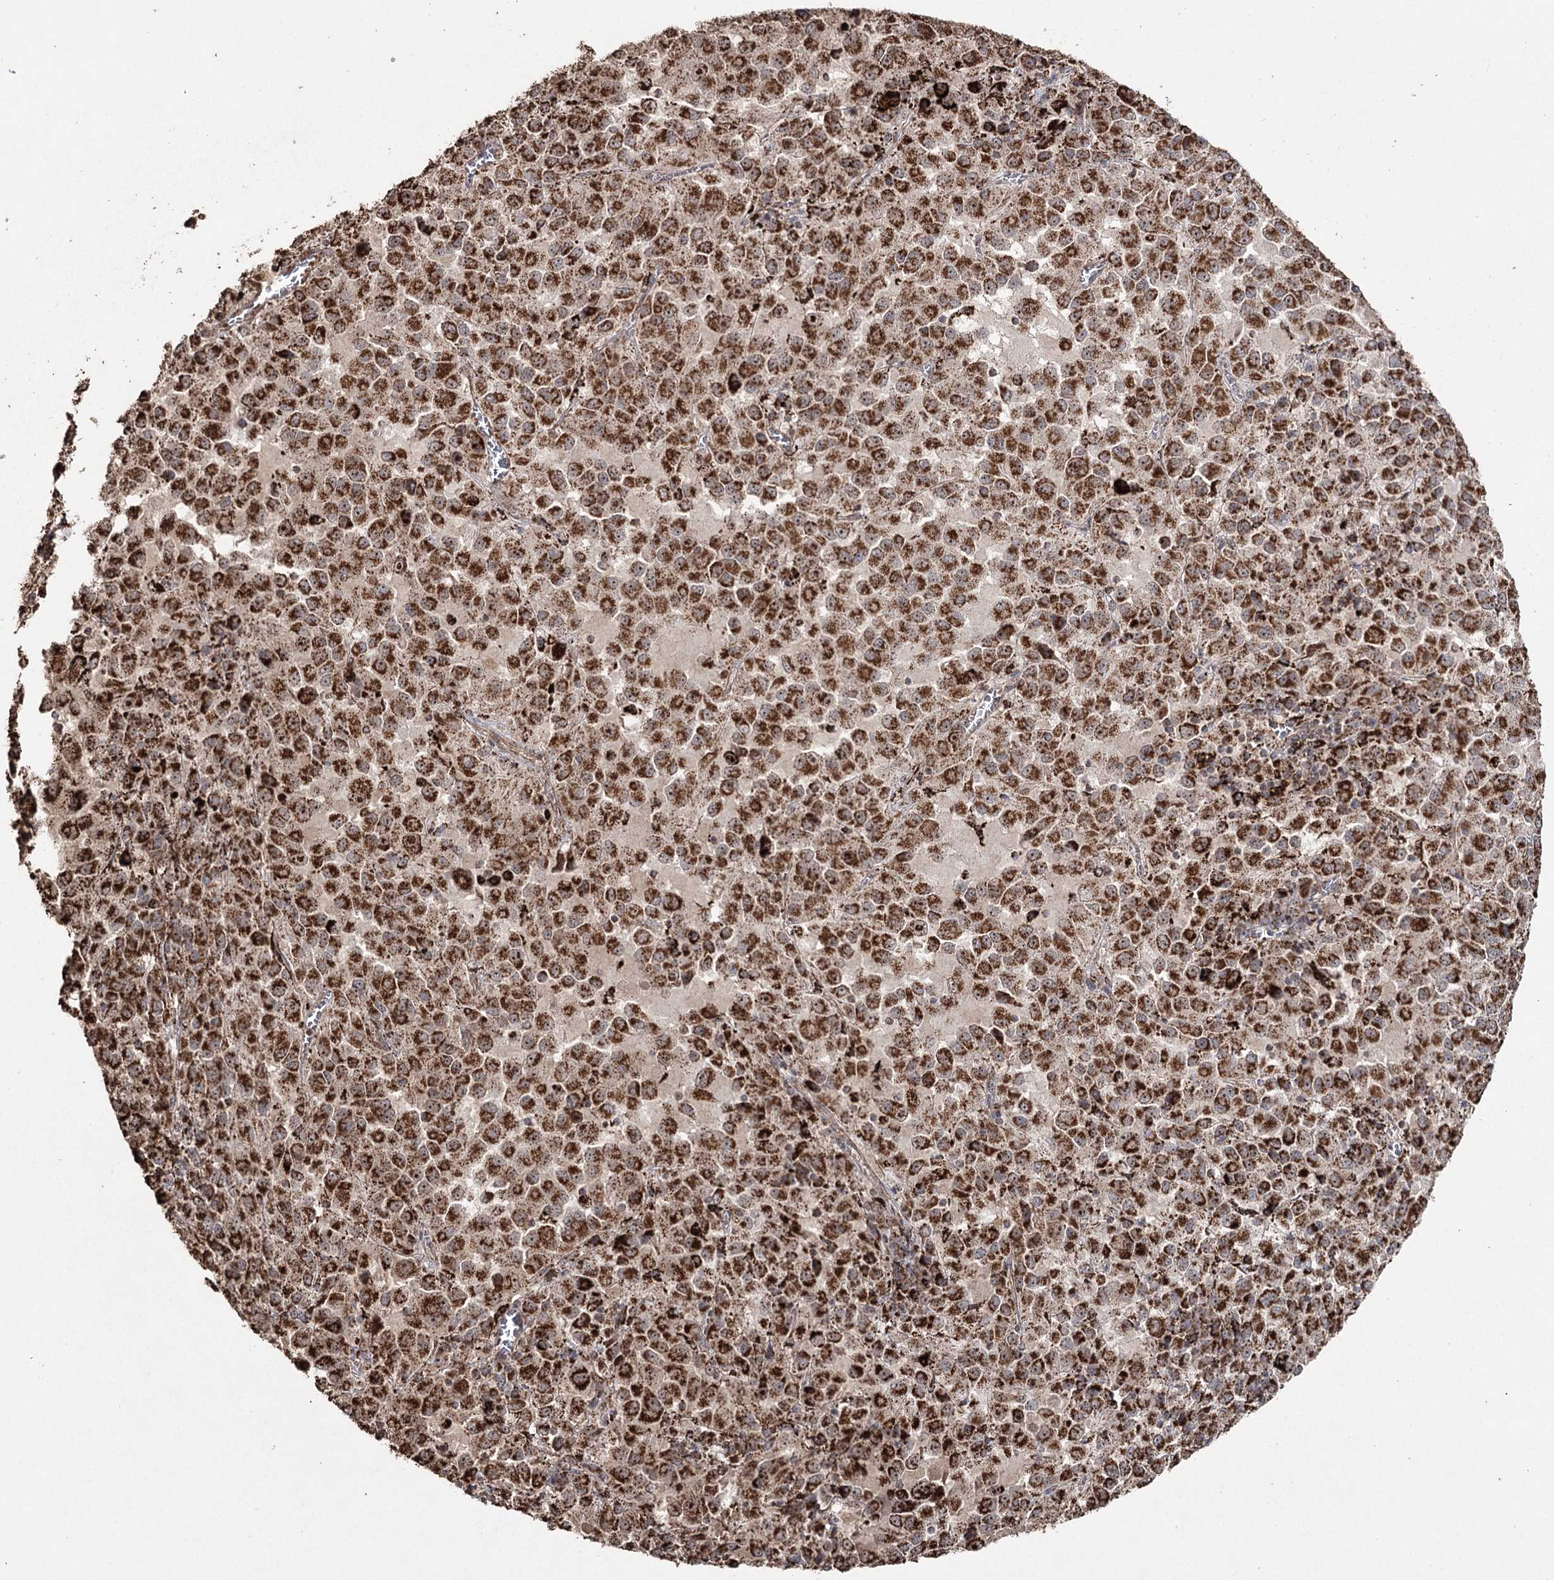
{"staining": {"intensity": "strong", "quantity": ">75%", "location": "cytoplasmic/membranous"}, "tissue": "melanoma", "cell_type": "Tumor cells", "image_type": "cancer", "snomed": [{"axis": "morphology", "description": "Malignant melanoma, Metastatic site"}, {"axis": "topography", "description": "Lung"}], "caption": "Protein analysis of melanoma tissue reveals strong cytoplasmic/membranous staining in approximately >75% of tumor cells. (brown staining indicates protein expression, while blue staining denotes nuclei).", "gene": "SLF2", "patient": {"sex": "male", "age": 64}}